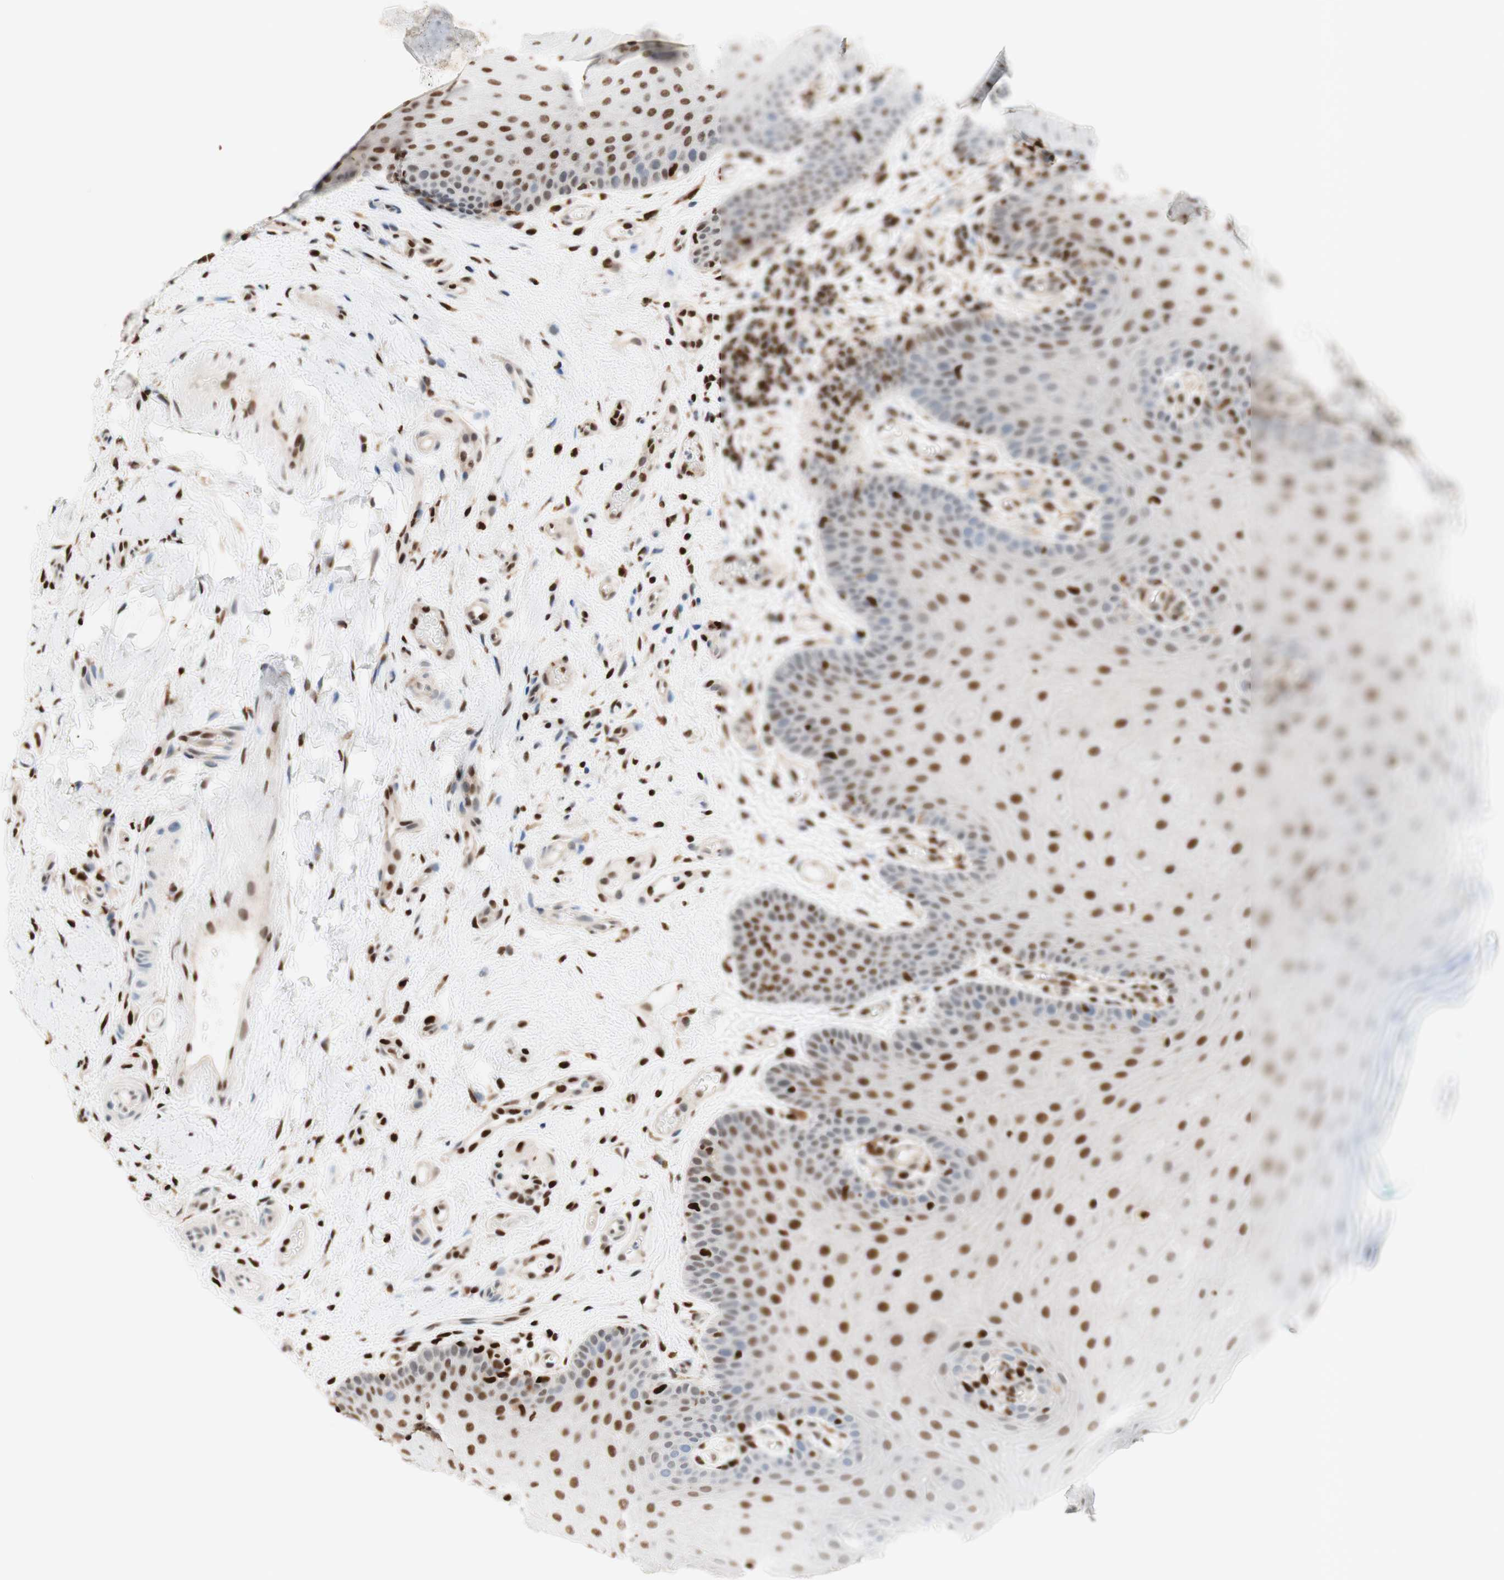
{"staining": {"intensity": "moderate", "quantity": ">75%", "location": "nuclear"}, "tissue": "oral mucosa", "cell_type": "Squamous epithelial cells", "image_type": "normal", "snomed": [{"axis": "morphology", "description": "Normal tissue, NOS"}, {"axis": "topography", "description": "Skeletal muscle"}, {"axis": "topography", "description": "Oral tissue"}], "caption": "DAB (3,3'-diaminobenzidine) immunohistochemical staining of unremarkable oral mucosa shows moderate nuclear protein positivity in approximately >75% of squamous epithelial cells.", "gene": "EED", "patient": {"sex": "male", "age": 58}}